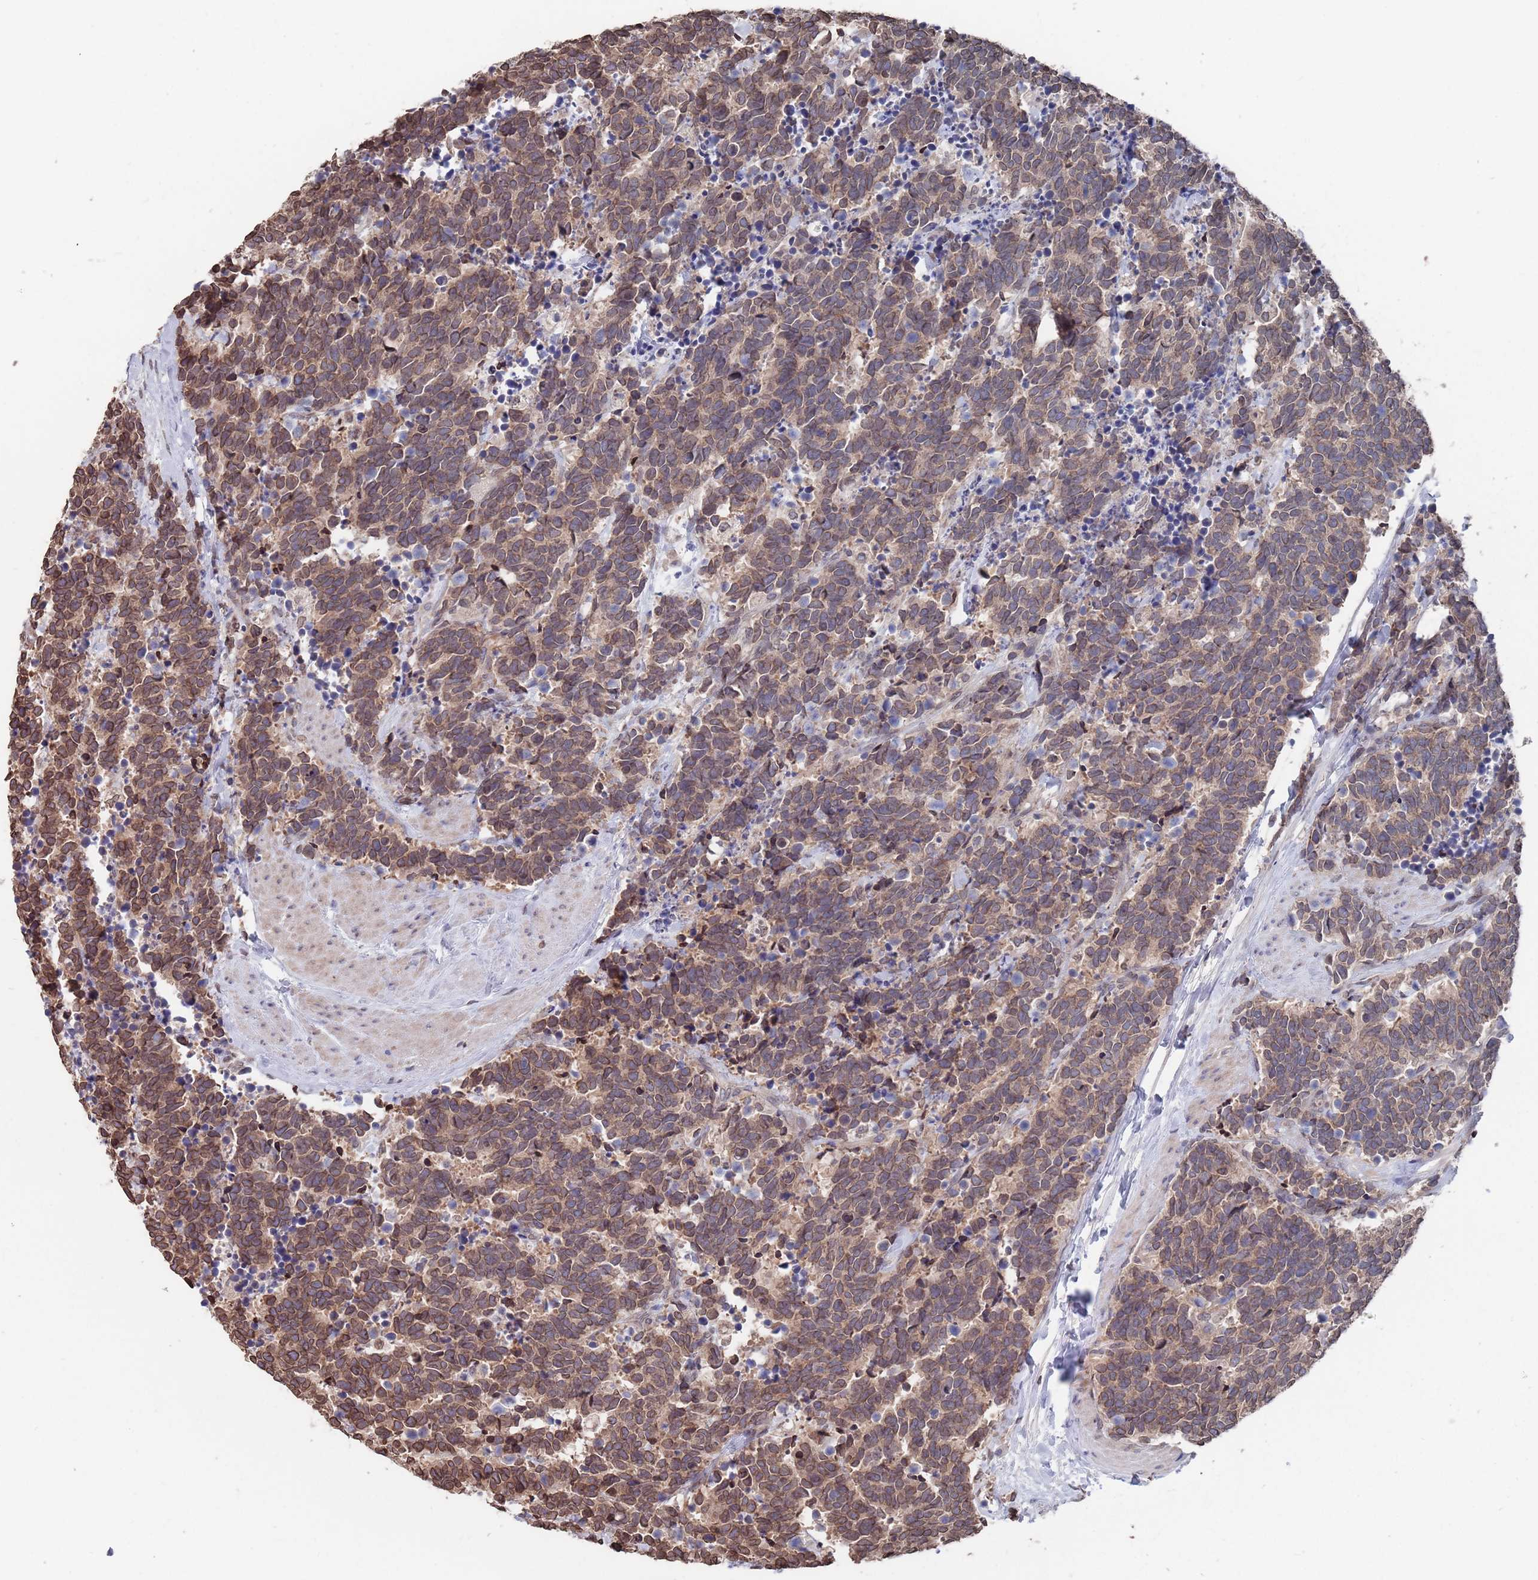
{"staining": {"intensity": "moderate", "quantity": ">75%", "location": "cytoplasmic/membranous,nuclear"}, "tissue": "carcinoid", "cell_type": "Tumor cells", "image_type": "cancer", "snomed": [{"axis": "morphology", "description": "Carcinoma, NOS"}, {"axis": "morphology", "description": "Carcinoid, malignant, NOS"}, {"axis": "topography", "description": "Prostate"}], "caption": "This histopathology image displays carcinoid stained with immunohistochemistry (IHC) to label a protein in brown. The cytoplasmic/membranous and nuclear of tumor cells show moderate positivity for the protein. Nuclei are counter-stained blue.", "gene": "SDHAF3", "patient": {"sex": "male", "age": 57}}